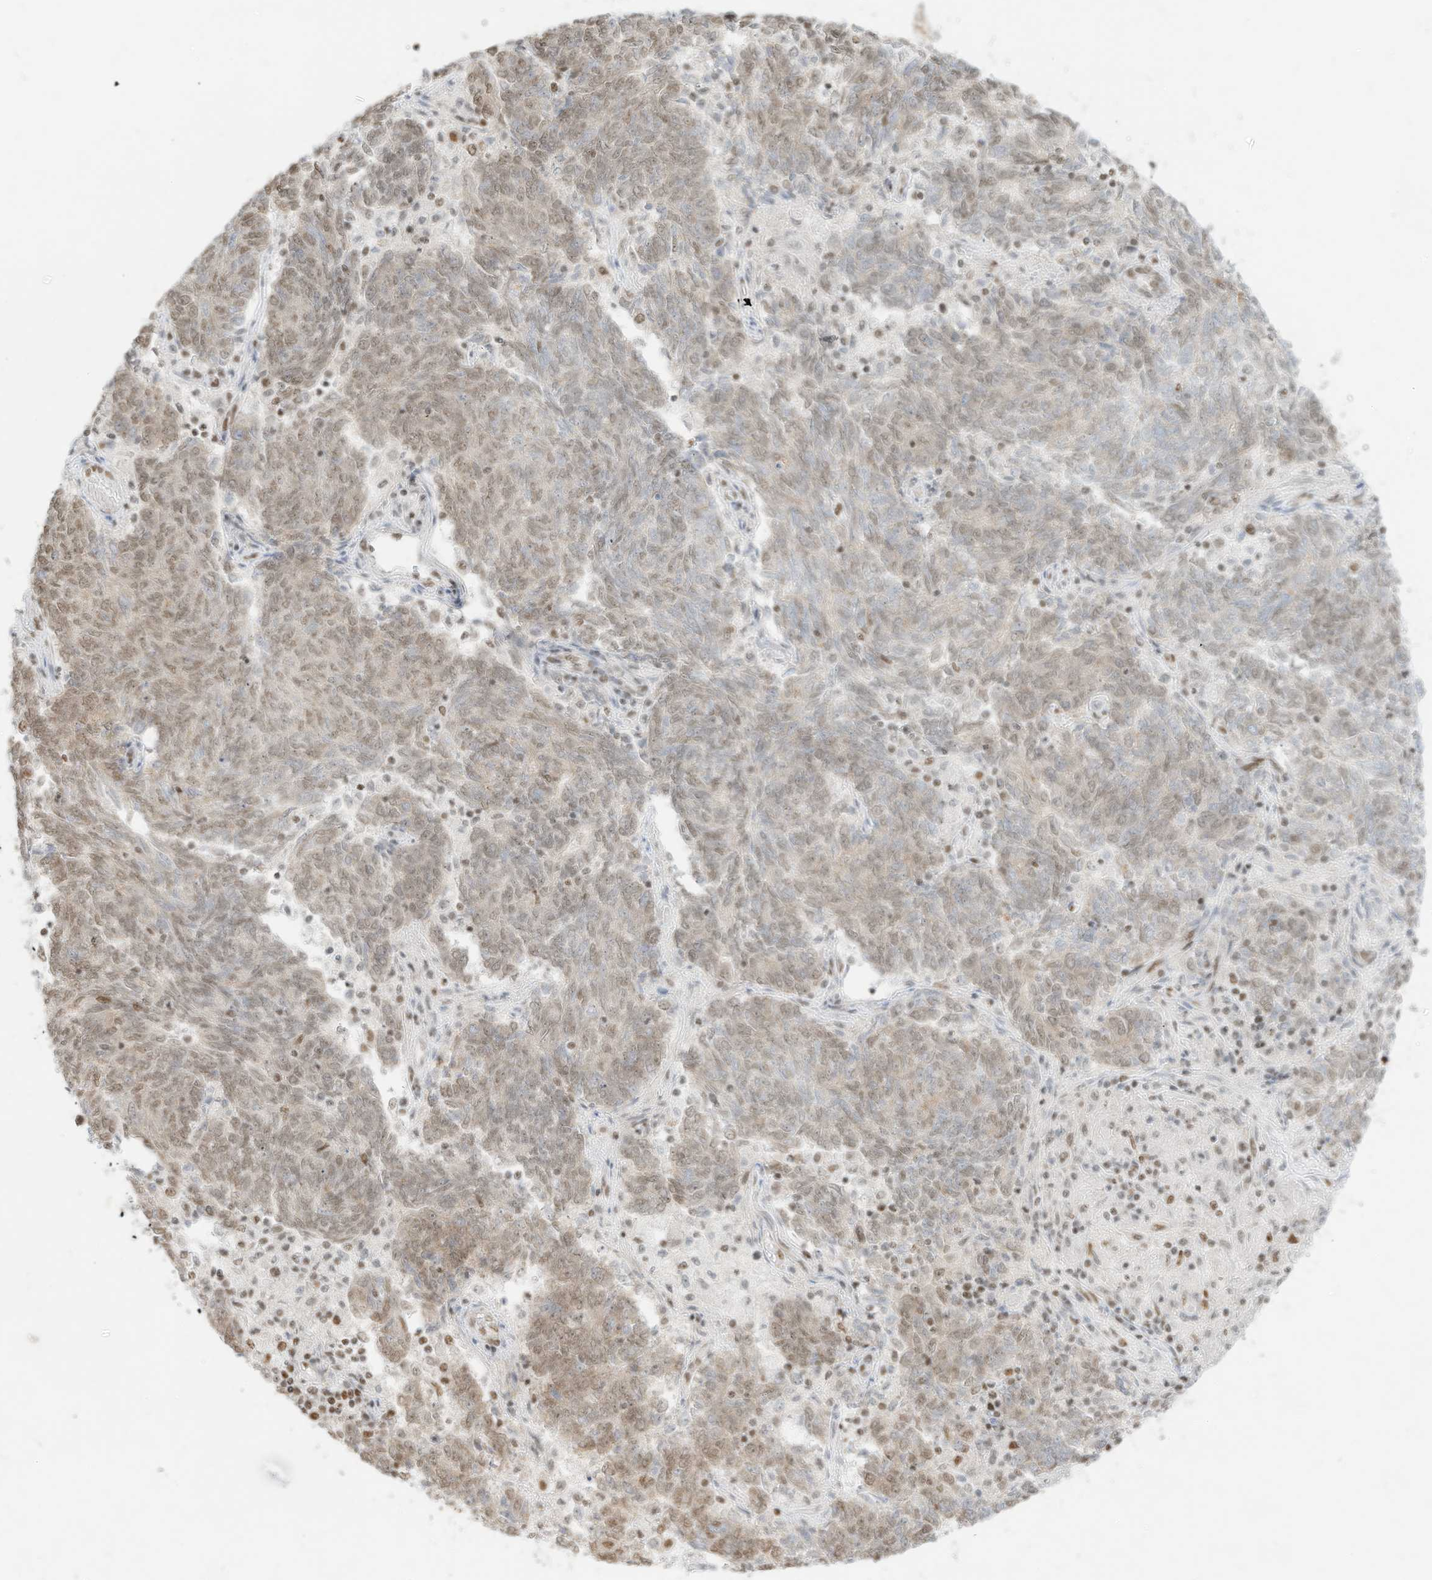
{"staining": {"intensity": "weak", "quantity": "25%-75%", "location": "nuclear"}, "tissue": "endometrial cancer", "cell_type": "Tumor cells", "image_type": "cancer", "snomed": [{"axis": "morphology", "description": "Adenocarcinoma, NOS"}, {"axis": "topography", "description": "Endometrium"}], "caption": "The immunohistochemical stain labels weak nuclear staining in tumor cells of endometrial adenocarcinoma tissue.", "gene": "NHSL1", "patient": {"sex": "female", "age": 80}}